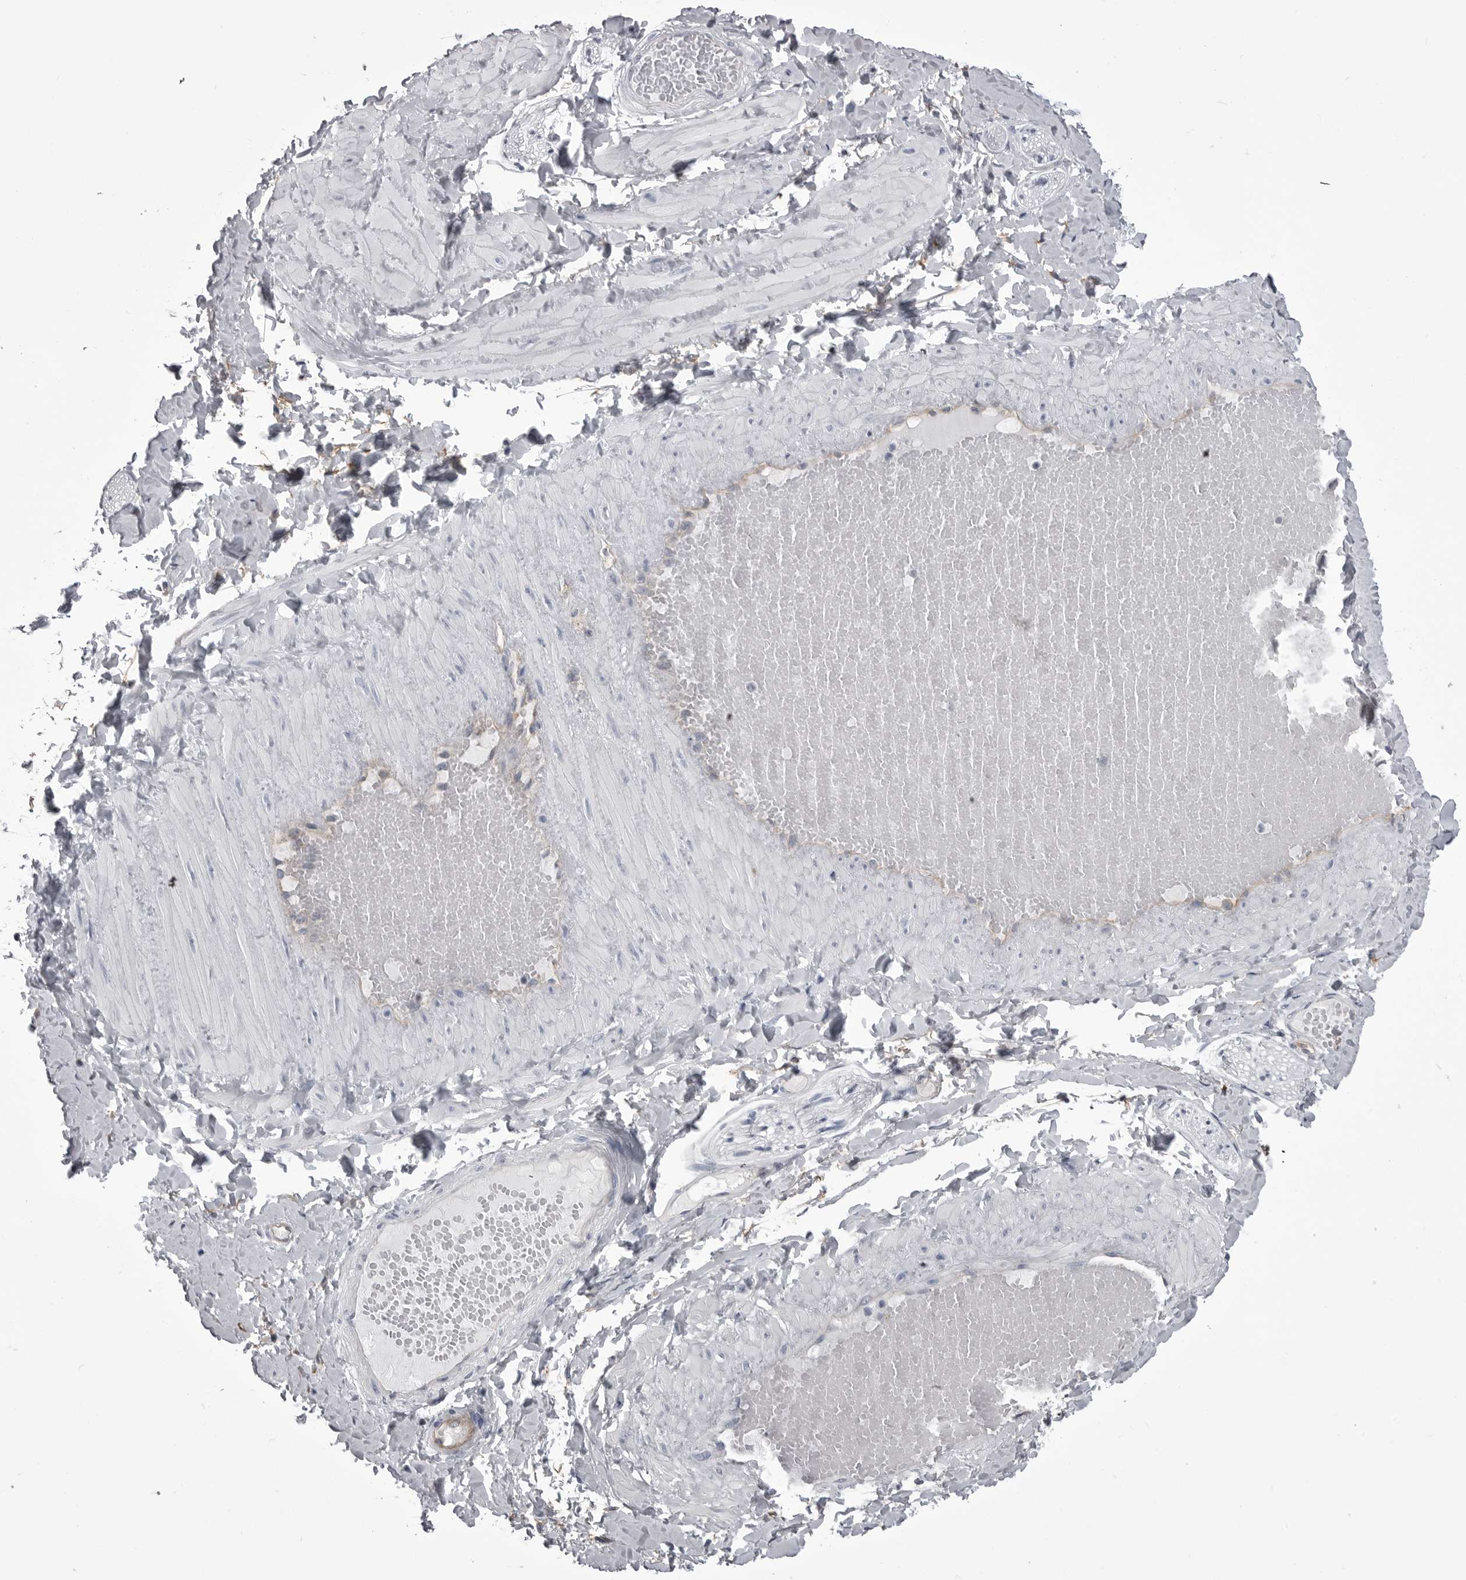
{"staining": {"intensity": "negative", "quantity": "none", "location": "none"}, "tissue": "adipose tissue", "cell_type": "Adipocytes", "image_type": "normal", "snomed": [{"axis": "morphology", "description": "Normal tissue, NOS"}, {"axis": "topography", "description": "Adipose tissue"}, {"axis": "topography", "description": "Vascular tissue"}, {"axis": "topography", "description": "Peripheral nerve tissue"}], "caption": "An immunohistochemistry micrograph of normal adipose tissue is shown. There is no staining in adipocytes of adipose tissue. (Immunohistochemistry (ihc), brightfield microscopy, high magnification).", "gene": "OPLAH", "patient": {"sex": "male", "age": 25}}